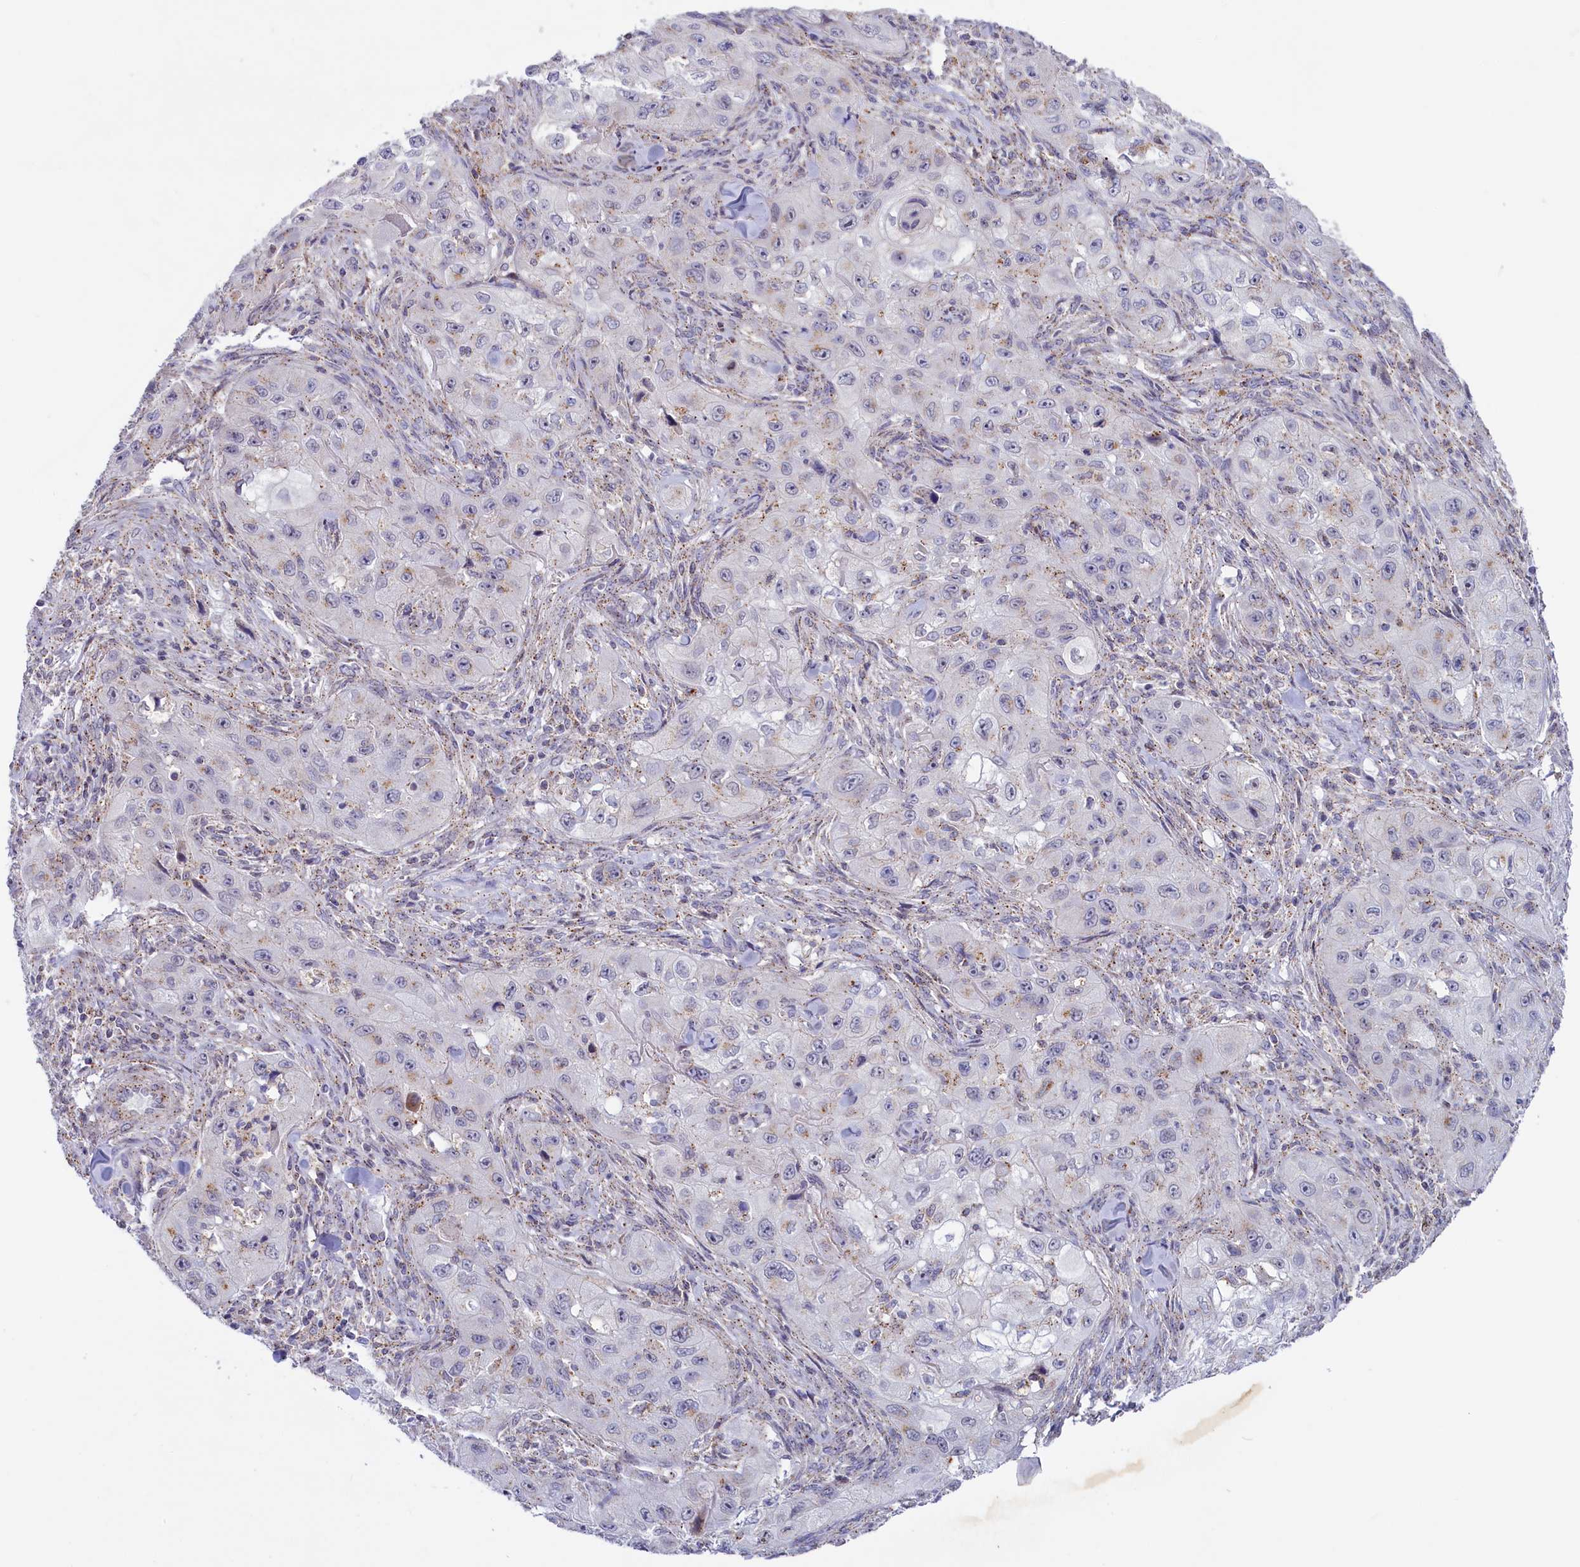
{"staining": {"intensity": "weak", "quantity": "<25%", "location": "cytoplasmic/membranous"}, "tissue": "skin cancer", "cell_type": "Tumor cells", "image_type": "cancer", "snomed": [{"axis": "morphology", "description": "Squamous cell carcinoma, NOS"}, {"axis": "topography", "description": "Skin"}, {"axis": "topography", "description": "Subcutis"}], "caption": "Immunohistochemical staining of human skin cancer (squamous cell carcinoma) displays no significant positivity in tumor cells.", "gene": "HYKK", "patient": {"sex": "male", "age": 73}}